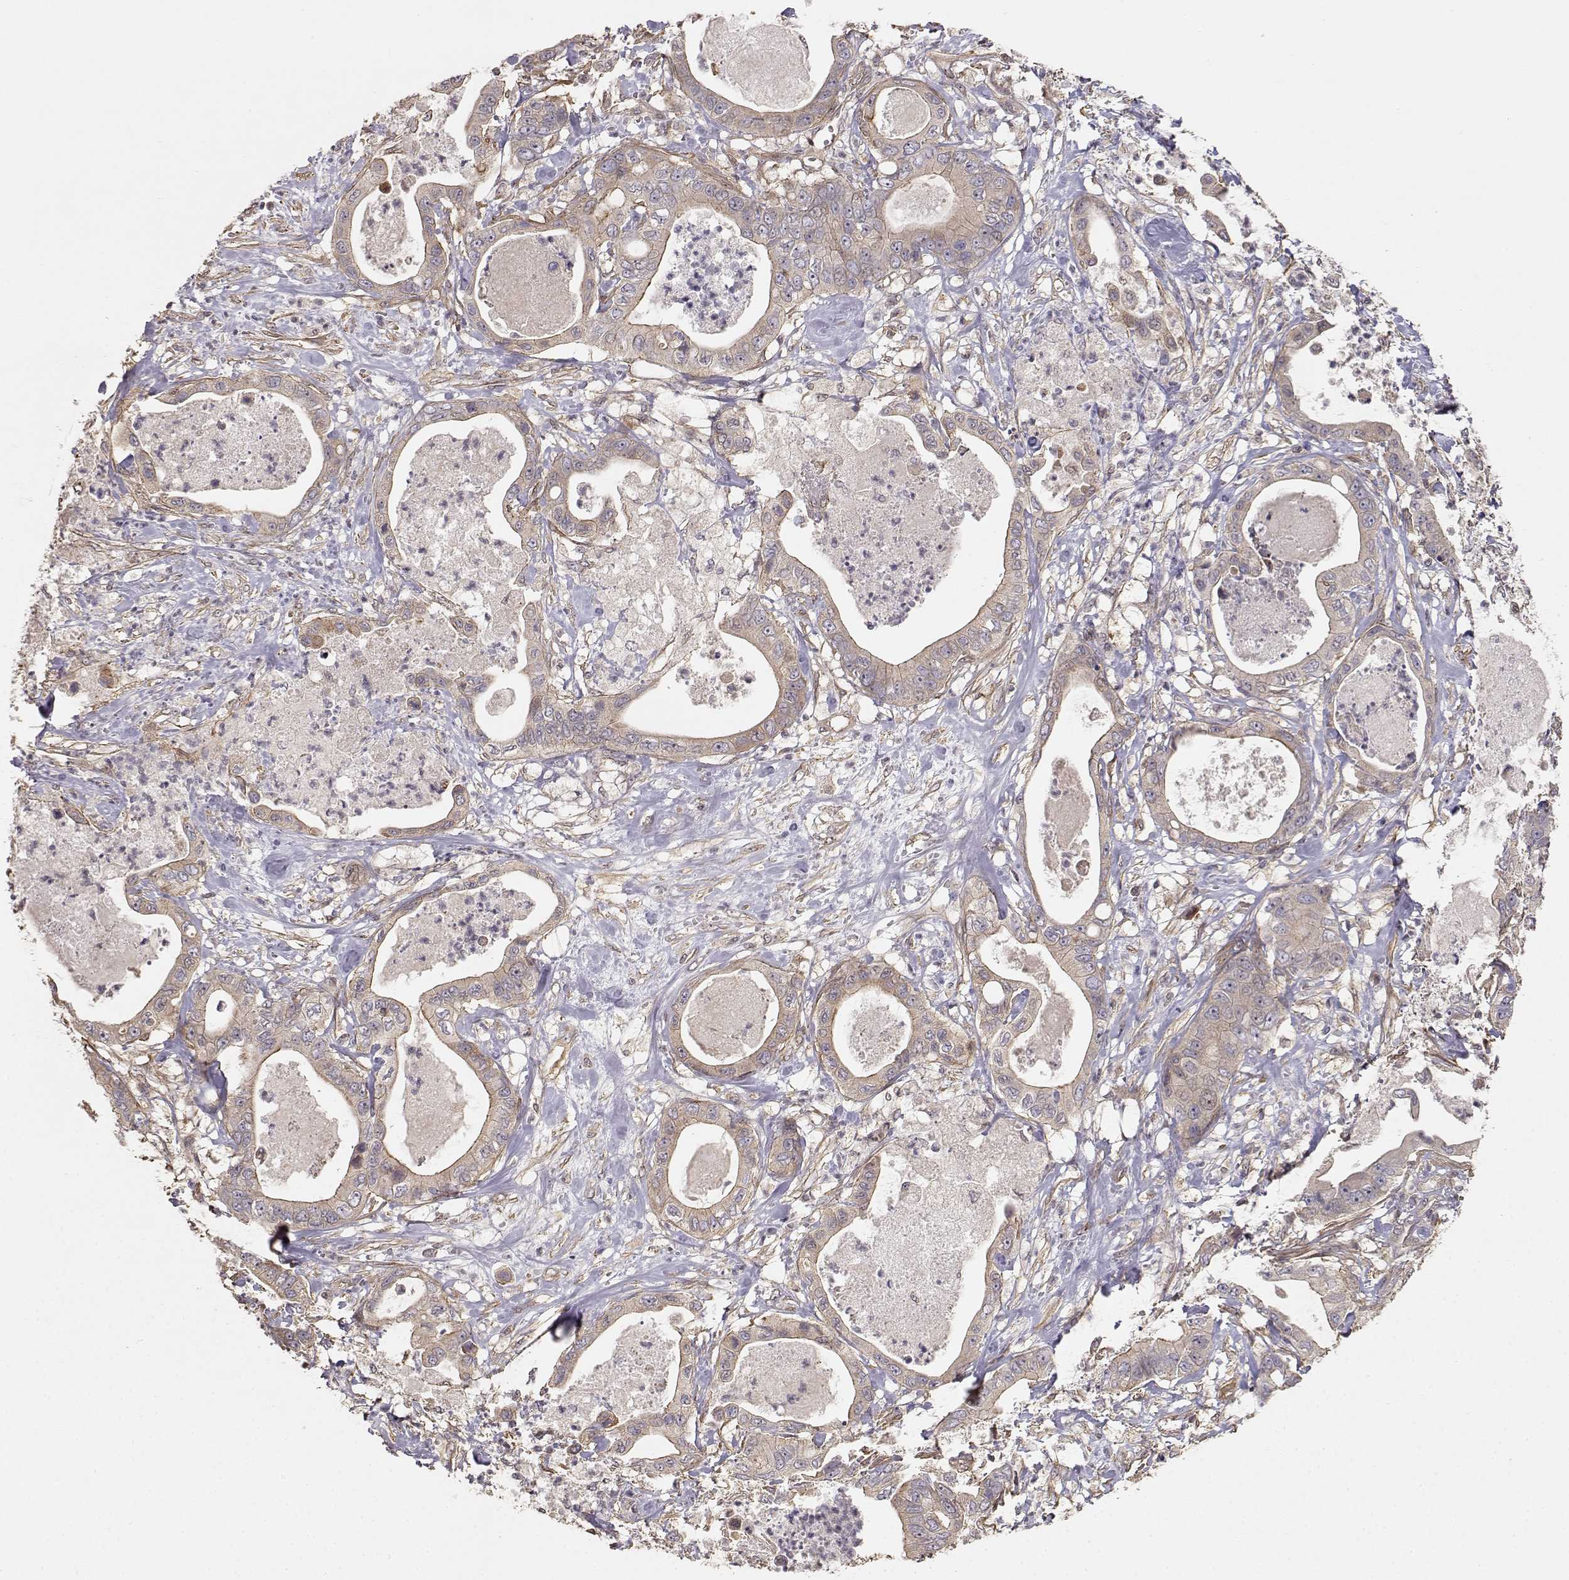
{"staining": {"intensity": "weak", "quantity": ">75%", "location": "cytoplasmic/membranous"}, "tissue": "pancreatic cancer", "cell_type": "Tumor cells", "image_type": "cancer", "snomed": [{"axis": "morphology", "description": "Adenocarcinoma, NOS"}, {"axis": "topography", "description": "Pancreas"}], "caption": "Immunohistochemistry of human adenocarcinoma (pancreatic) shows low levels of weak cytoplasmic/membranous positivity in about >75% of tumor cells. (Stains: DAB in brown, nuclei in blue, Microscopy: brightfield microscopy at high magnification).", "gene": "PICK1", "patient": {"sex": "male", "age": 71}}